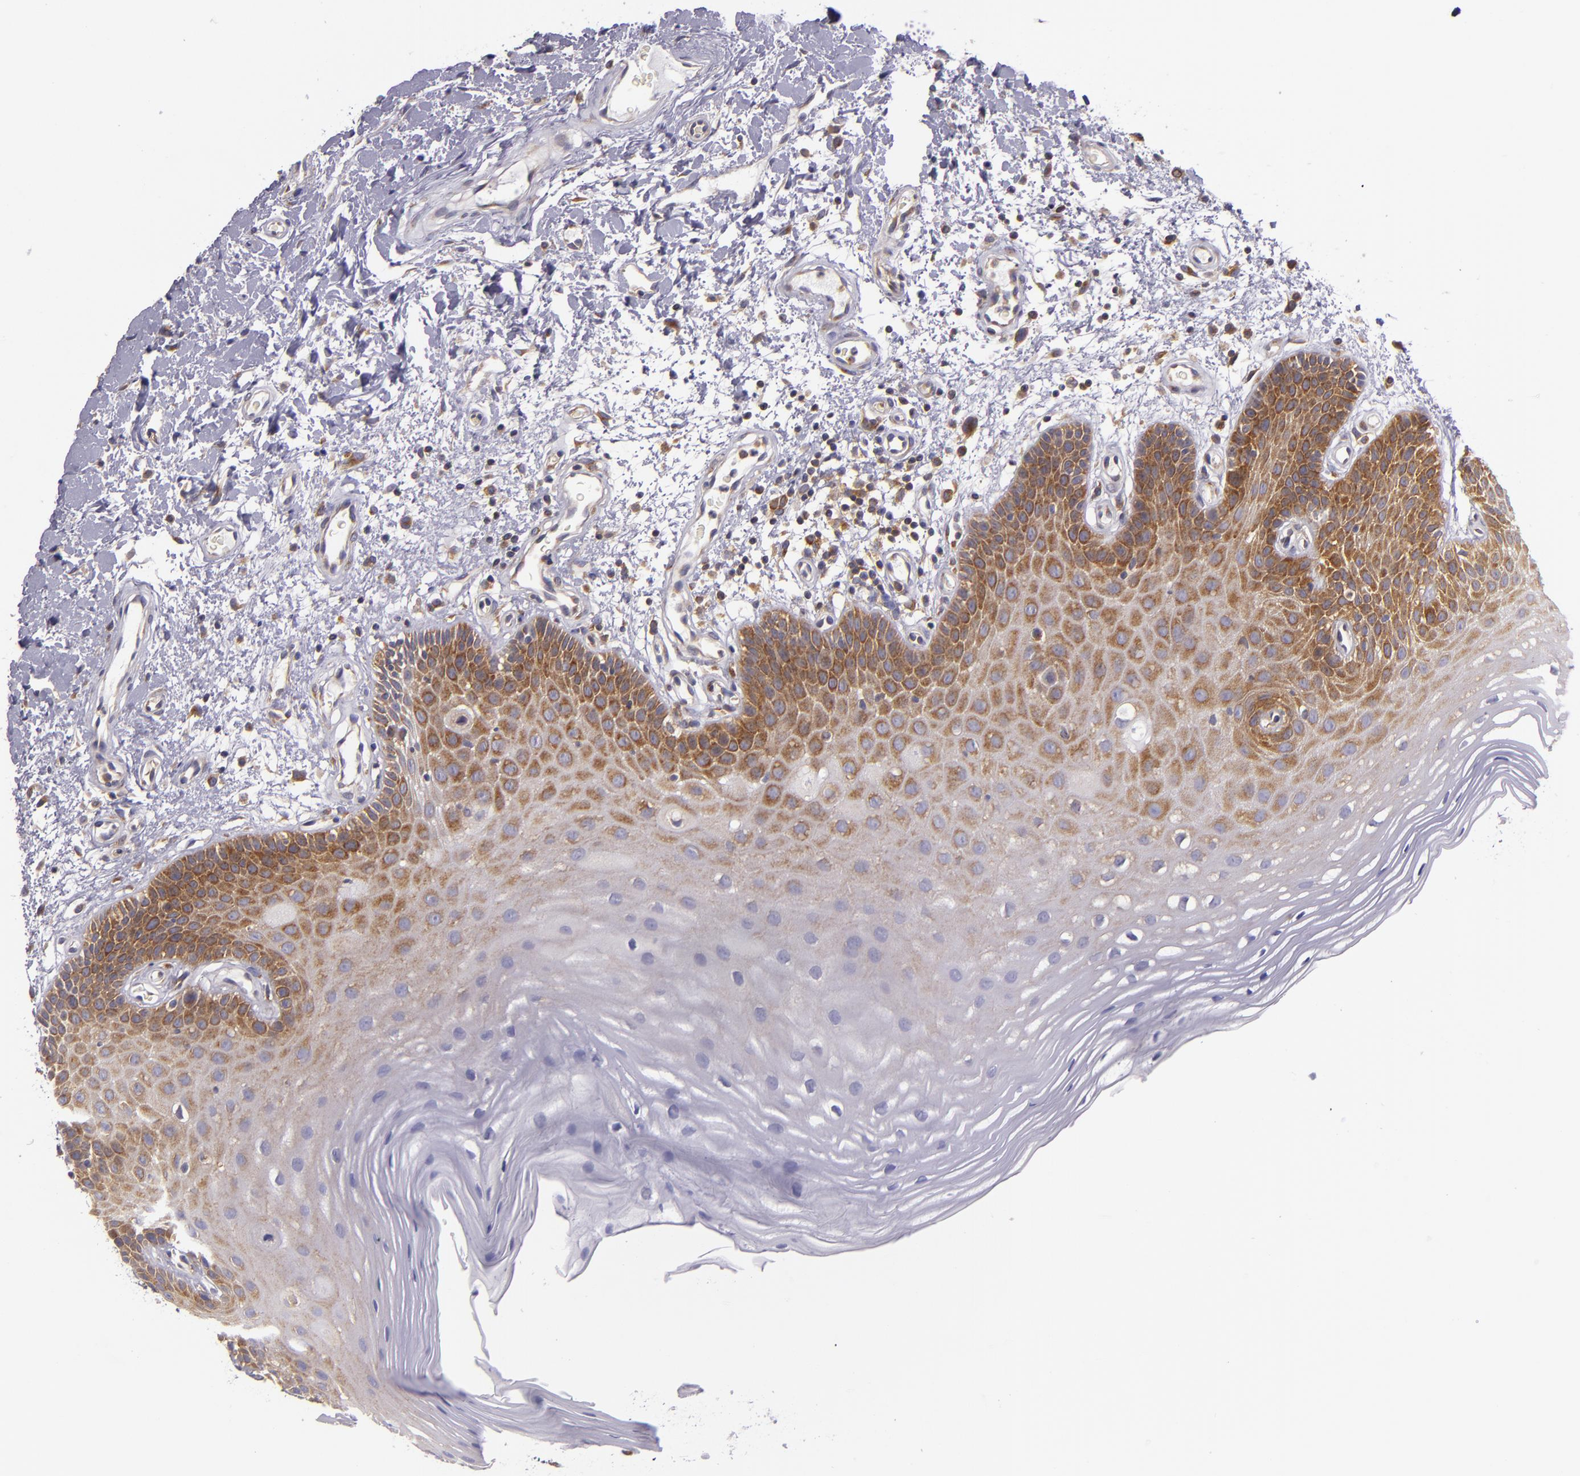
{"staining": {"intensity": "moderate", "quantity": "25%-75%", "location": "cytoplasmic/membranous"}, "tissue": "oral mucosa", "cell_type": "Squamous epithelial cells", "image_type": "normal", "snomed": [{"axis": "morphology", "description": "Normal tissue, NOS"}, {"axis": "morphology", "description": "Squamous cell carcinoma, NOS"}, {"axis": "topography", "description": "Skeletal muscle"}, {"axis": "topography", "description": "Oral tissue"}, {"axis": "topography", "description": "Head-Neck"}], "caption": "Benign oral mucosa exhibits moderate cytoplasmic/membranous staining in approximately 25%-75% of squamous epithelial cells, visualized by immunohistochemistry.", "gene": "UPF3B", "patient": {"sex": "male", "age": 71}}